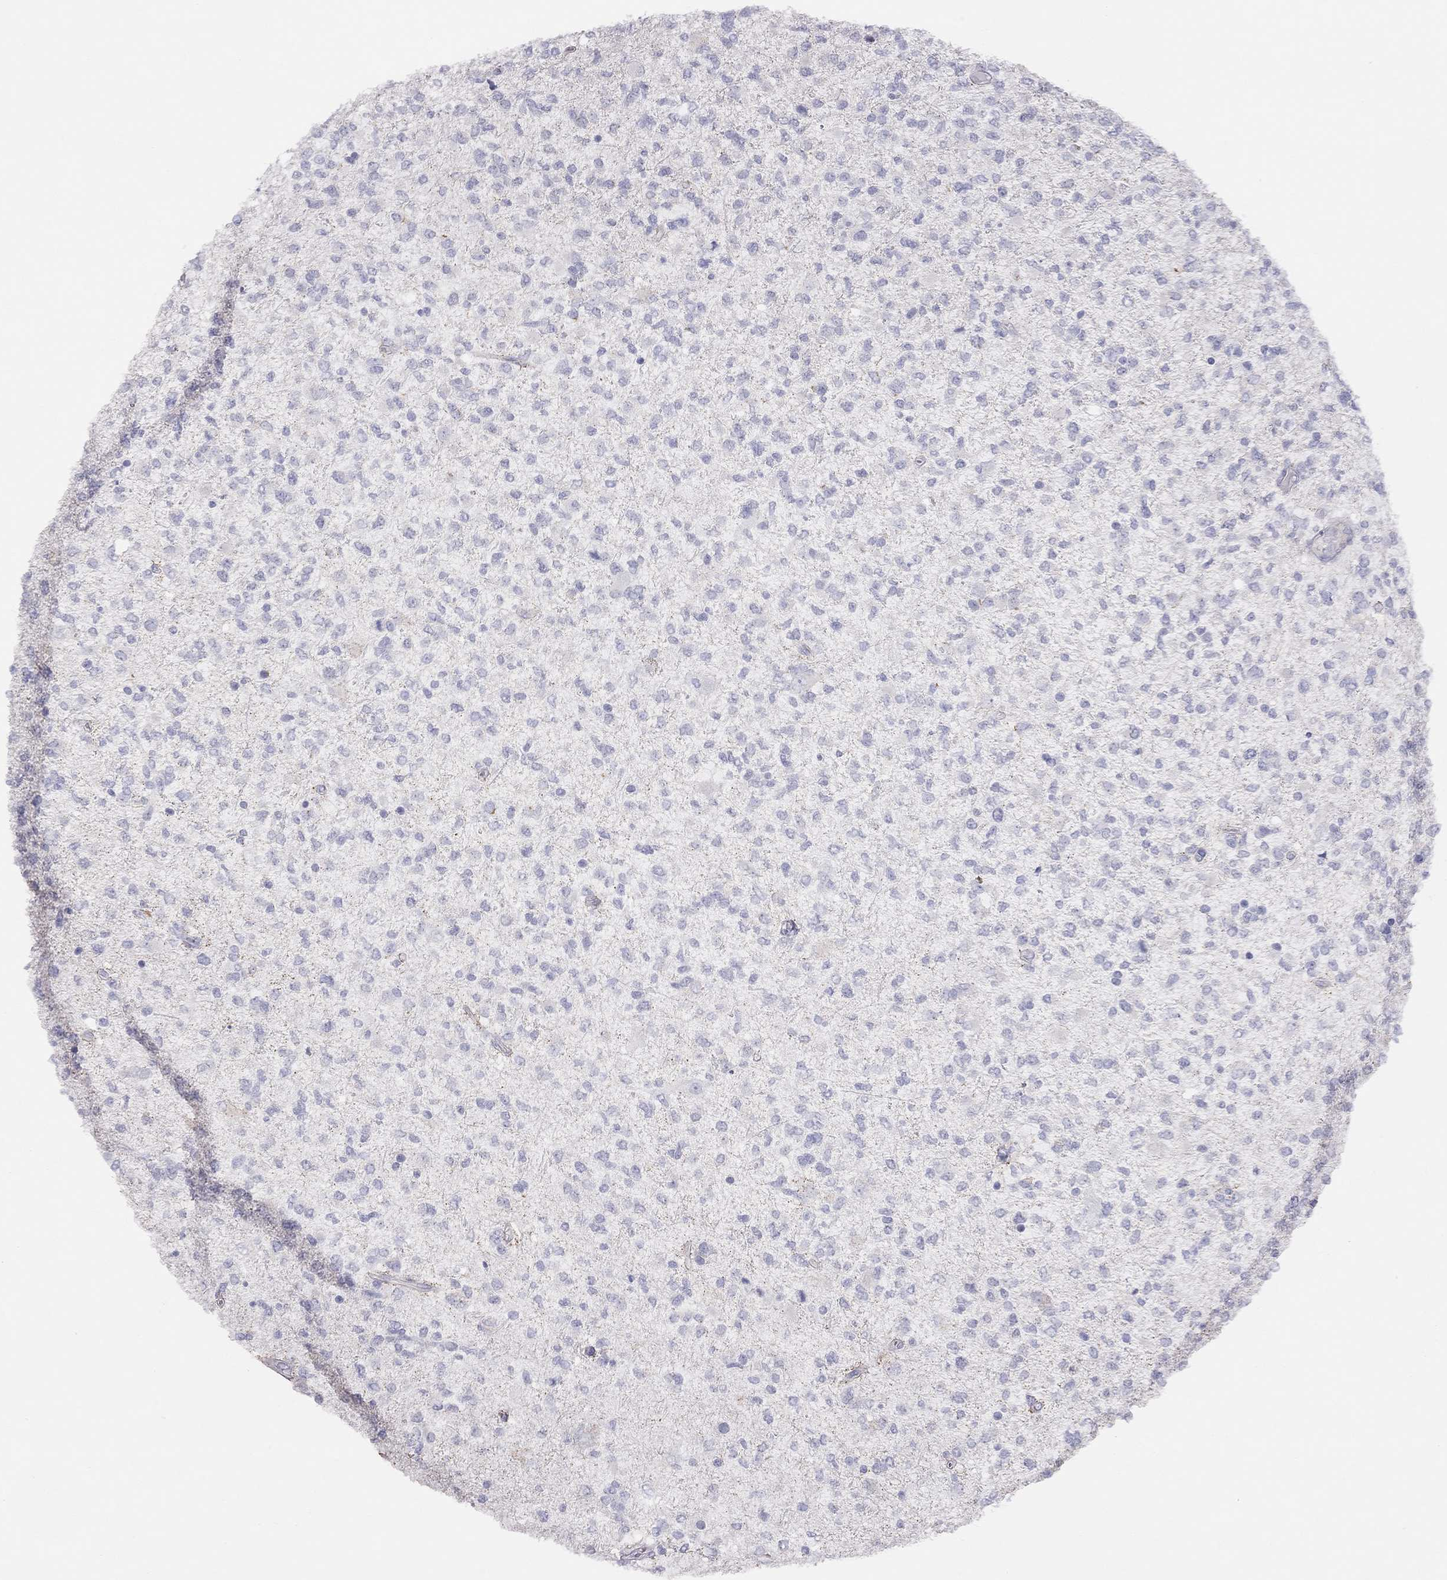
{"staining": {"intensity": "negative", "quantity": "none", "location": "none"}, "tissue": "glioma", "cell_type": "Tumor cells", "image_type": "cancer", "snomed": [{"axis": "morphology", "description": "Glioma, malignant, High grade"}, {"axis": "topography", "description": "Cerebral cortex"}], "caption": "A high-resolution photomicrograph shows immunohistochemistry staining of malignant glioma (high-grade), which demonstrates no significant positivity in tumor cells.", "gene": "ADCYAP1", "patient": {"sex": "male", "age": 70}}